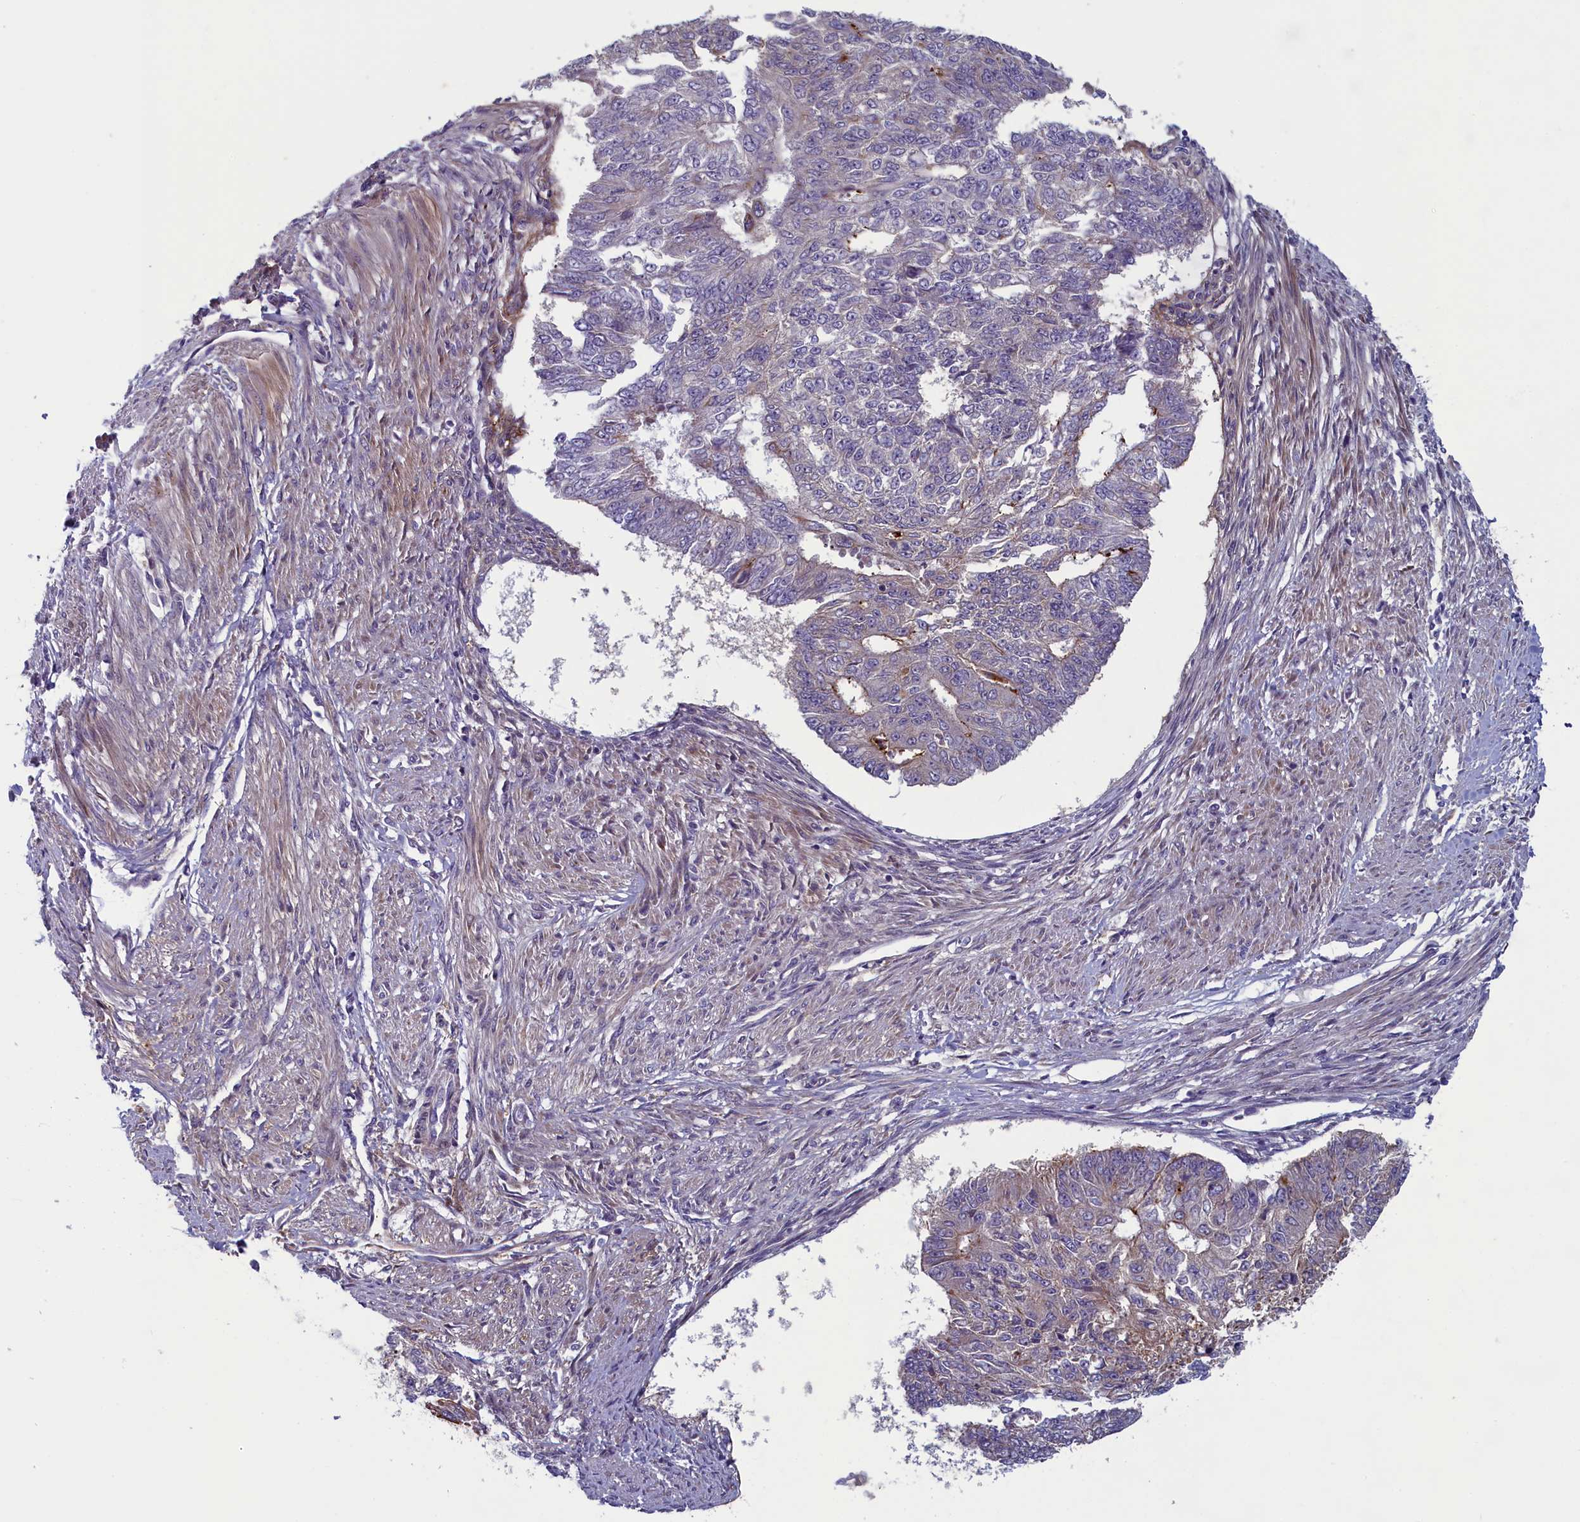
{"staining": {"intensity": "negative", "quantity": "none", "location": "none"}, "tissue": "endometrial cancer", "cell_type": "Tumor cells", "image_type": "cancer", "snomed": [{"axis": "morphology", "description": "Adenocarcinoma, NOS"}, {"axis": "topography", "description": "Endometrium"}], "caption": "Immunohistochemistry (IHC) micrograph of human endometrial adenocarcinoma stained for a protein (brown), which exhibits no expression in tumor cells.", "gene": "ANKRD39", "patient": {"sex": "female", "age": 32}}